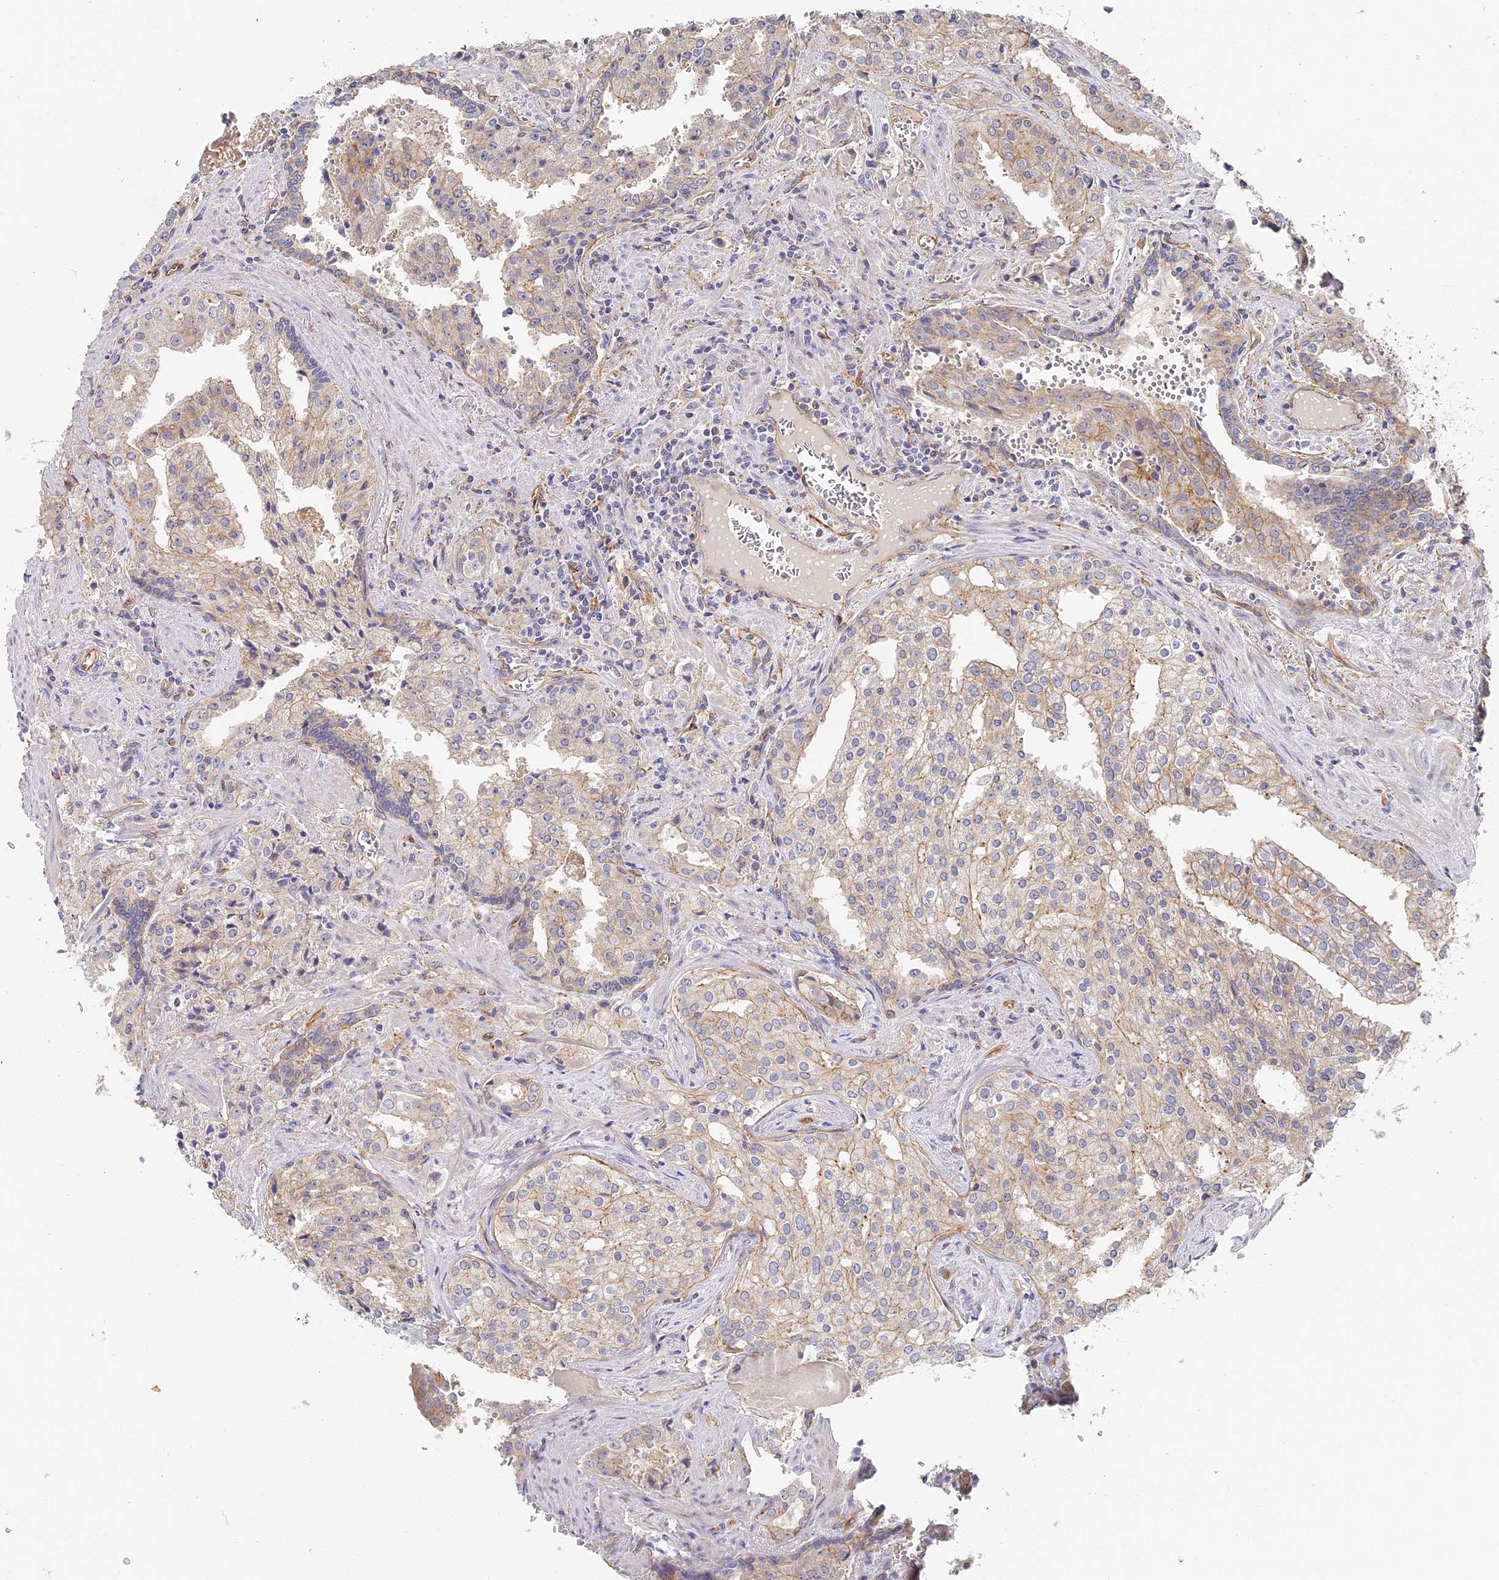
{"staining": {"intensity": "weak", "quantity": "<25%", "location": "cytoplasmic/membranous"}, "tissue": "prostate cancer", "cell_type": "Tumor cells", "image_type": "cancer", "snomed": [{"axis": "morphology", "description": "Adenocarcinoma, High grade"}, {"axis": "topography", "description": "Prostate"}], "caption": "A high-resolution micrograph shows IHC staining of prostate adenocarcinoma (high-grade), which shows no significant expression in tumor cells.", "gene": "CCDC30", "patient": {"sex": "male", "age": 68}}